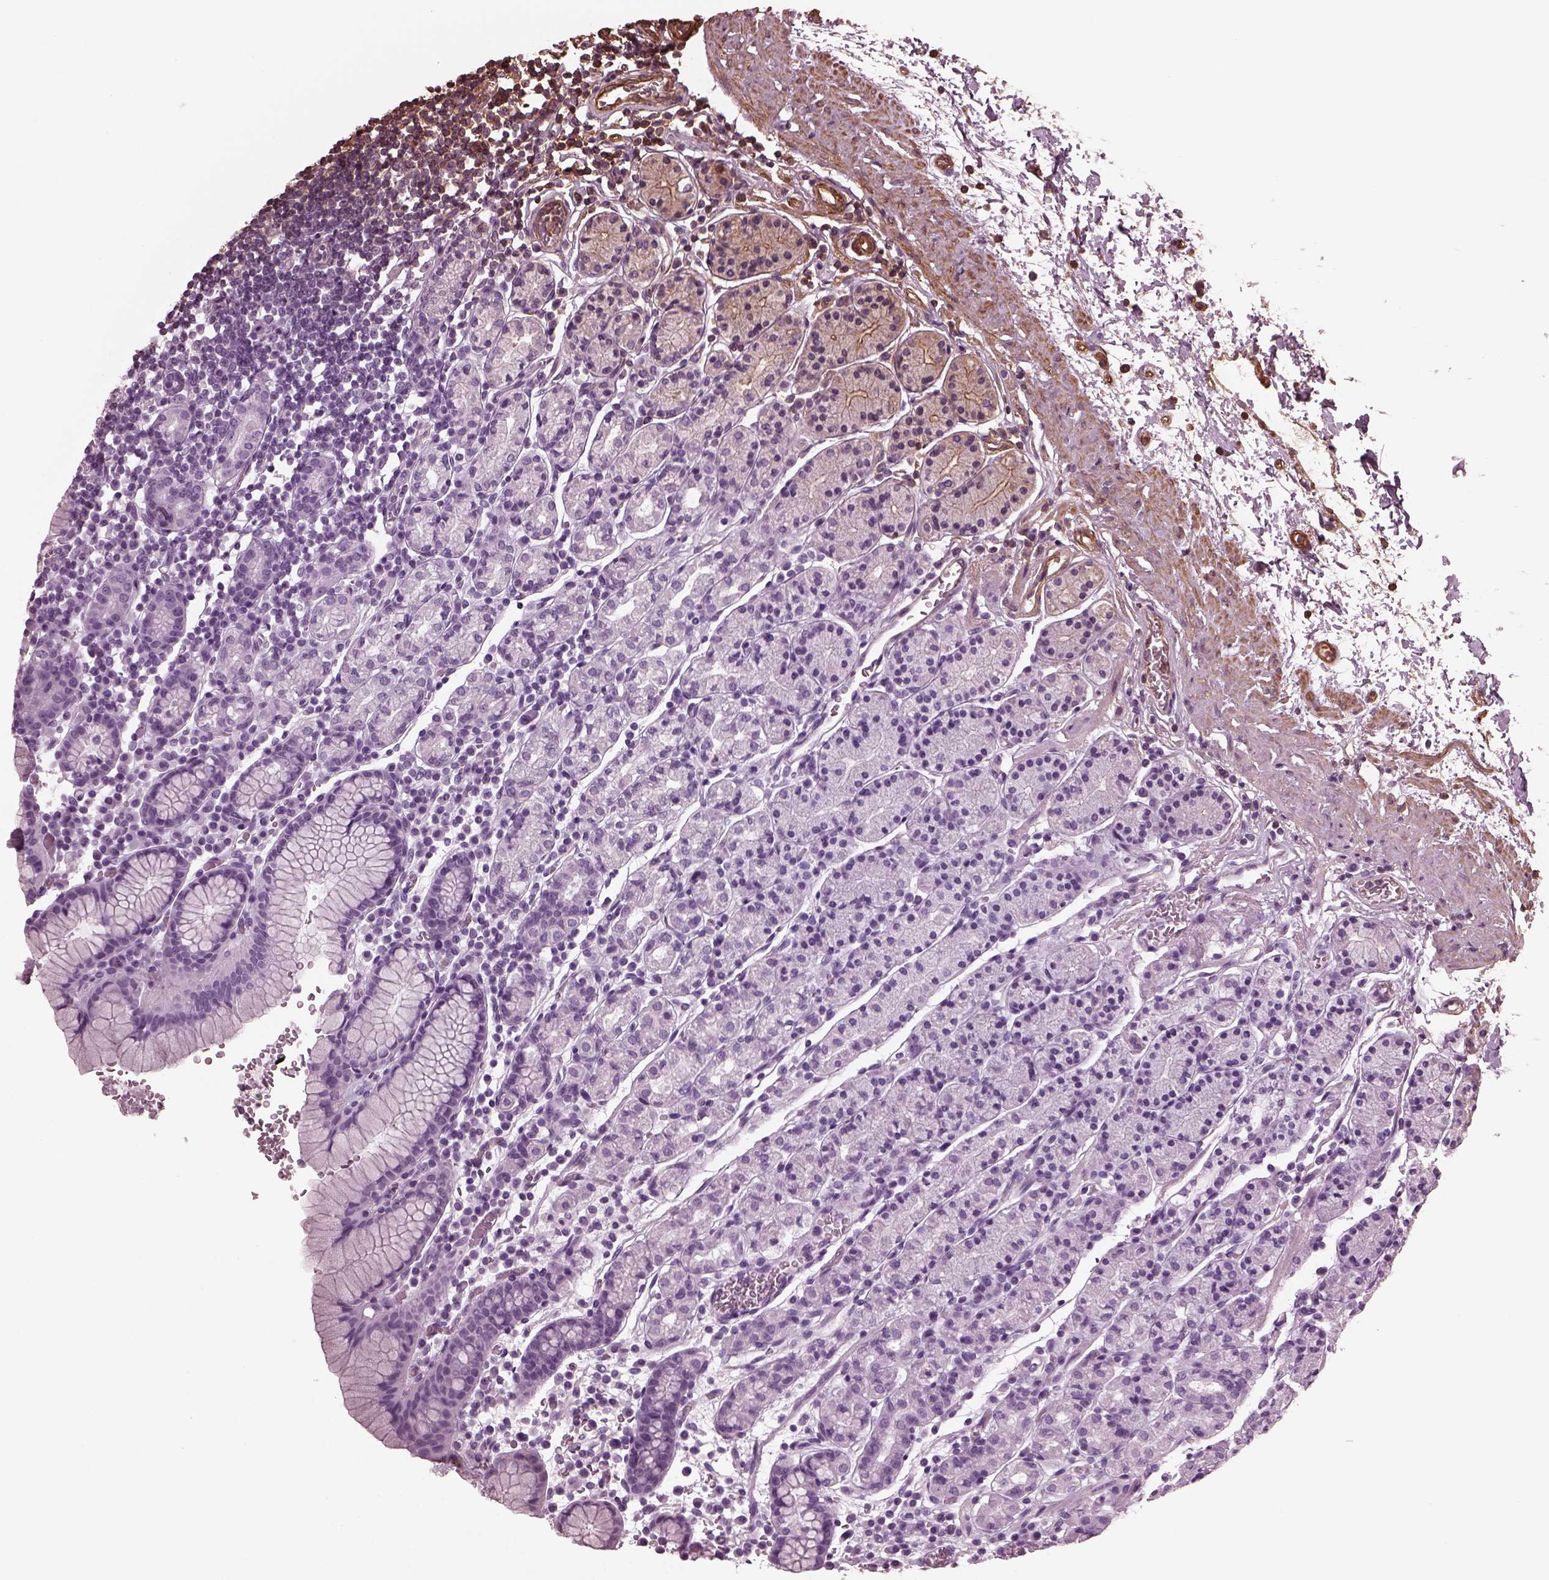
{"staining": {"intensity": "weak", "quantity": "25%-75%", "location": "cytoplasmic/membranous"}, "tissue": "stomach", "cell_type": "Glandular cells", "image_type": "normal", "snomed": [{"axis": "morphology", "description": "Normal tissue, NOS"}, {"axis": "topography", "description": "Stomach, upper"}, {"axis": "topography", "description": "Stomach"}], "caption": "Immunohistochemical staining of unremarkable human stomach exhibits 25%-75% levels of weak cytoplasmic/membranous protein expression in approximately 25%-75% of glandular cells. Nuclei are stained in blue.", "gene": "MYL1", "patient": {"sex": "male", "age": 62}}